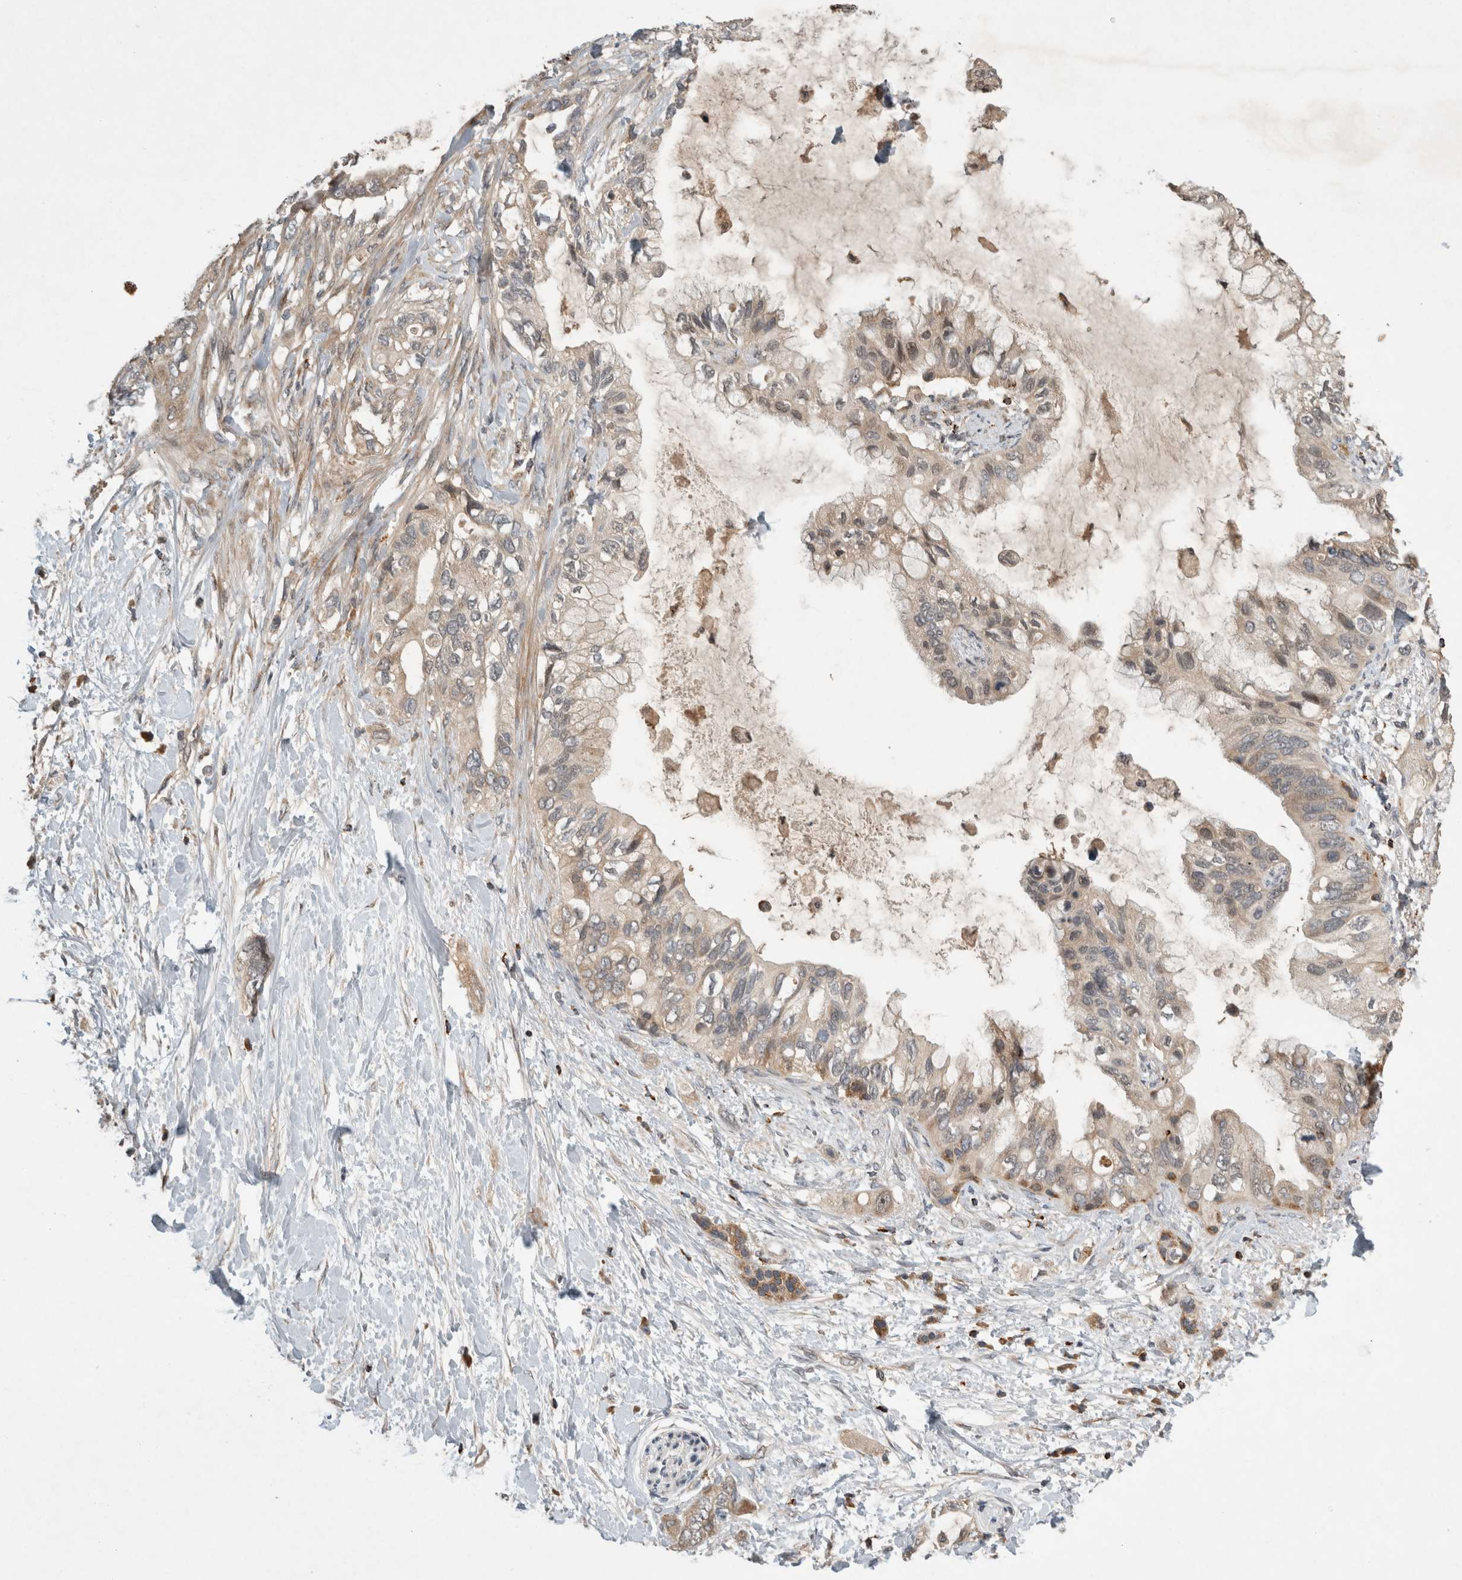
{"staining": {"intensity": "weak", "quantity": "25%-75%", "location": "cytoplasmic/membranous"}, "tissue": "pancreatic cancer", "cell_type": "Tumor cells", "image_type": "cancer", "snomed": [{"axis": "morphology", "description": "Adenocarcinoma, NOS"}, {"axis": "topography", "description": "Pancreas"}], "caption": "Approximately 25%-75% of tumor cells in pancreatic cancer (adenocarcinoma) reveal weak cytoplasmic/membranous protein positivity as visualized by brown immunohistochemical staining.", "gene": "SERAC1", "patient": {"sex": "female", "age": 56}}